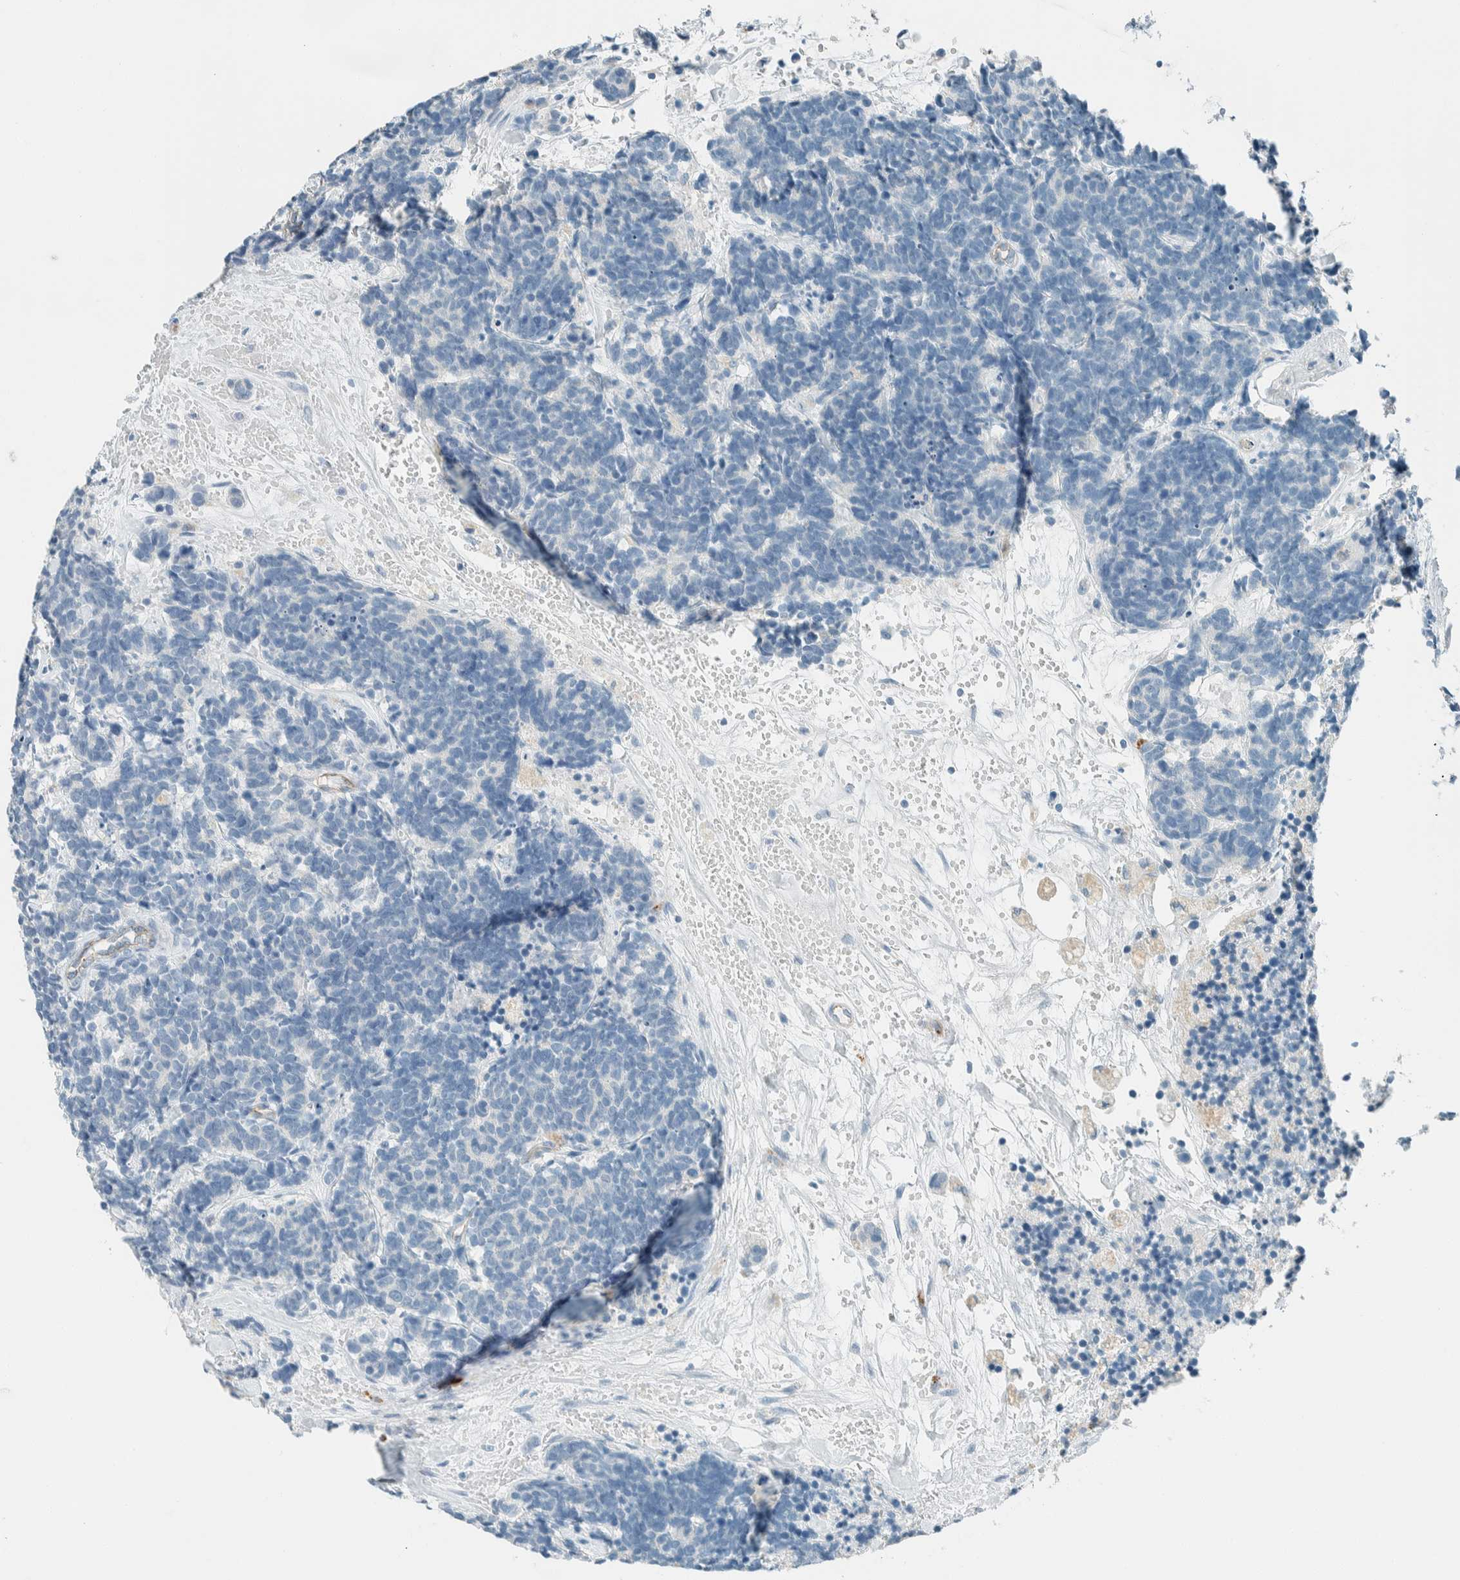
{"staining": {"intensity": "negative", "quantity": "none", "location": "none"}, "tissue": "carcinoid", "cell_type": "Tumor cells", "image_type": "cancer", "snomed": [{"axis": "morphology", "description": "Carcinoma, NOS"}, {"axis": "morphology", "description": "Carcinoid, malignant, NOS"}, {"axis": "topography", "description": "Urinary bladder"}], "caption": "Immunohistochemistry (IHC) of human malignant carcinoid reveals no expression in tumor cells.", "gene": "SLFN12", "patient": {"sex": "male", "age": 57}}